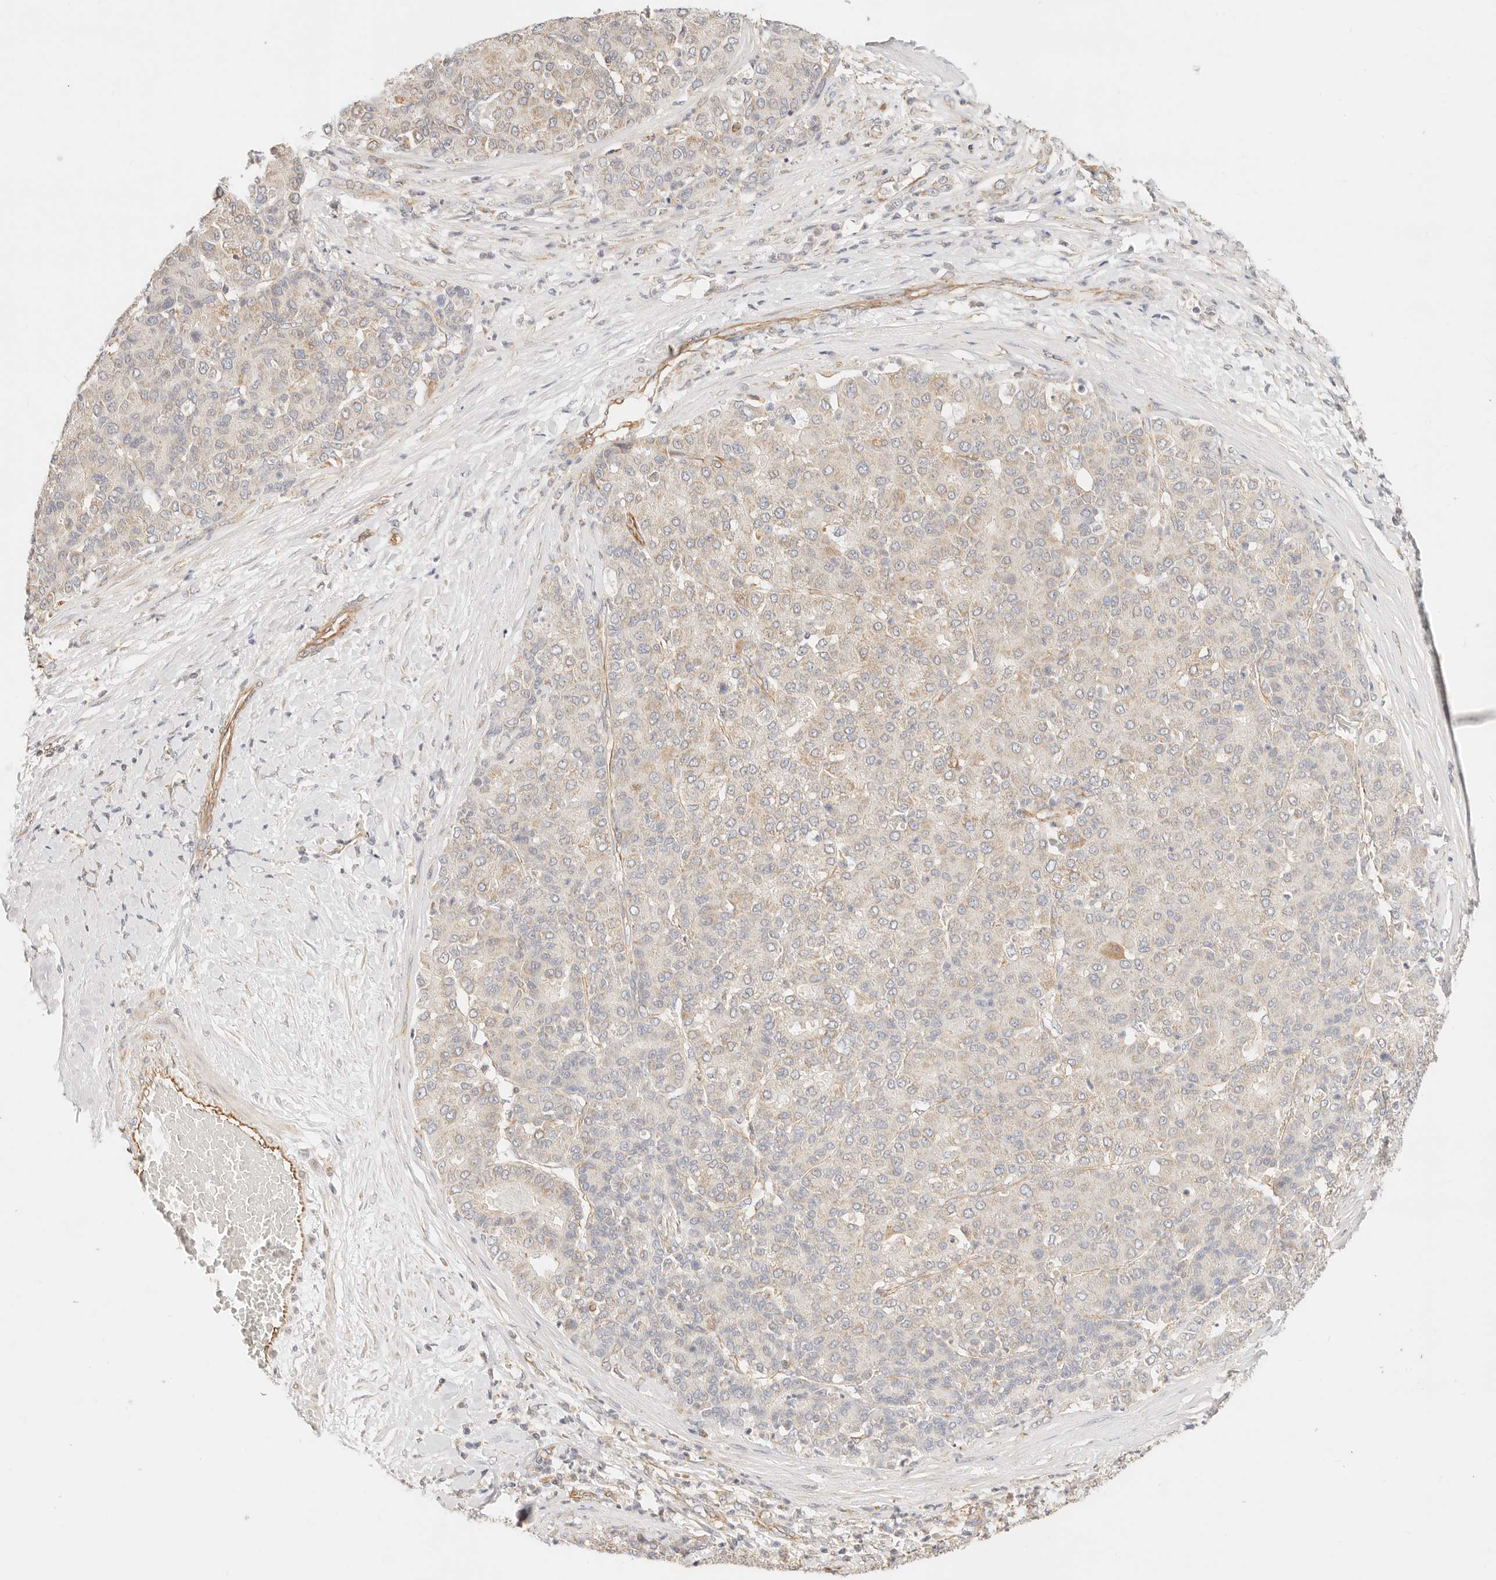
{"staining": {"intensity": "weak", "quantity": "25%-75%", "location": "cytoplasmic/membranous"}, "tissue": "liver cancer", "cell_type": "Tumor cells", "image_type": "cancer", "snomed": [{"axis": "morphology", "description": "Carcinoma, Hepatocellular, NOS"}, {"axis": "topography", "description": "Liver"}], "caption": "Human liver cancer (hepatocellular carcinoma) stained with a brown dye displays weak cytoplasmic/membranous positive positivity in approximately 25%-75% of tumor cells.", "gene": "ZC3H11A", "patient": {"sex": "male", "age": 65}}